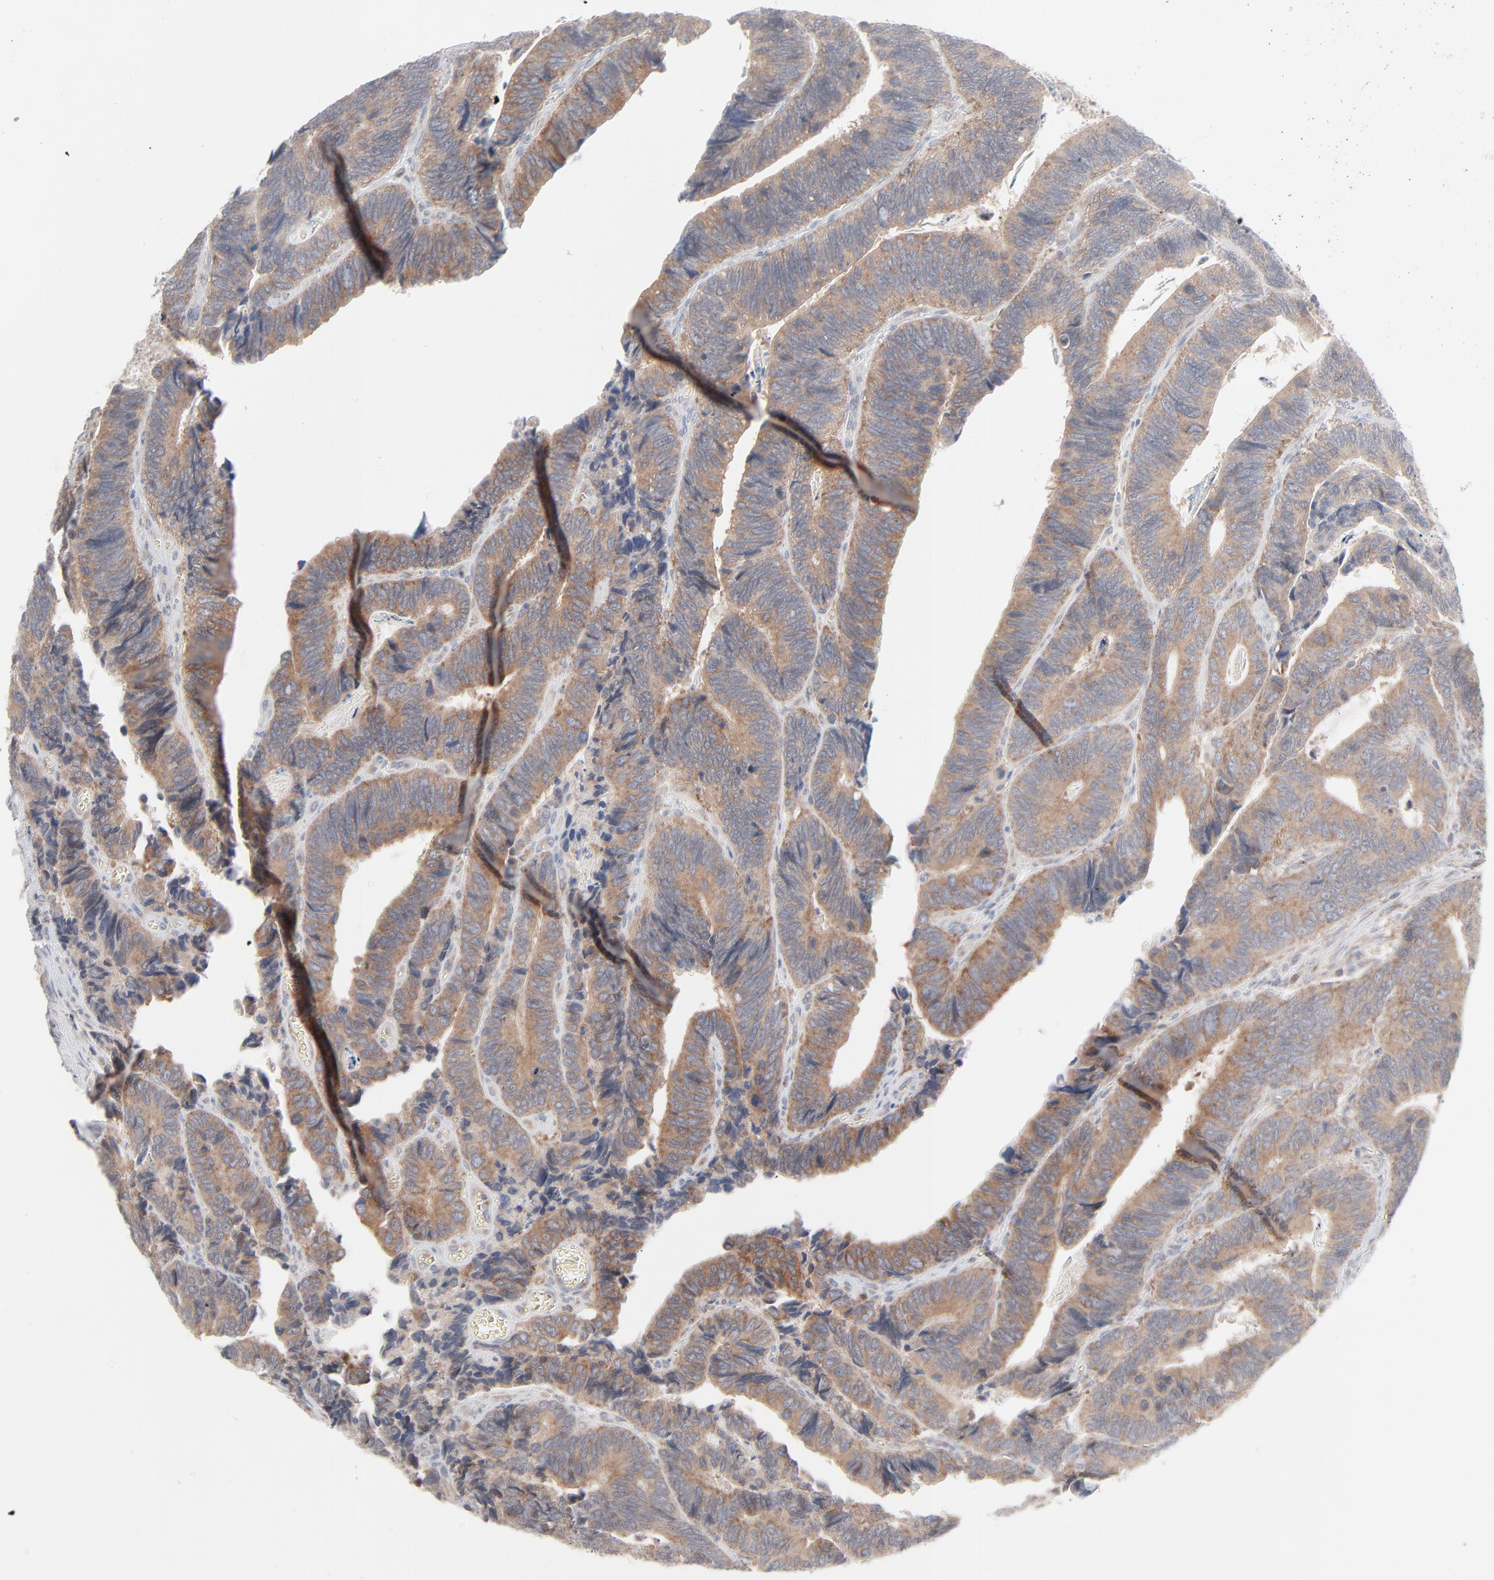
{"staining": {"intensity": "moderate", "quantity": ">75%", "location": "cytoplasmic/membranous"}, "tissue": "colorectal cancer", "cell_type": "Tumor cells", "image_type": "cancer", "snomed": [{"axis": "morphology", "description": "Adenocarcinoma, NOS"}, {"axis": "topography", "description": "Colon"}], "caption": "Immunohistochemical staining of human adenocarcinoma (colorectal) exhibits medium levels of moderate cytoplasmic/membranous protein expression in approximately >75% of tumor cells. The staining was performed using DAB (3,3'-diaminobenzidine), with brown indicating positive protein expression. Nuclei are stained blue with hematoxylin.", "gene": "KDSR", "patient": {"sex": "male", "age": 72}}